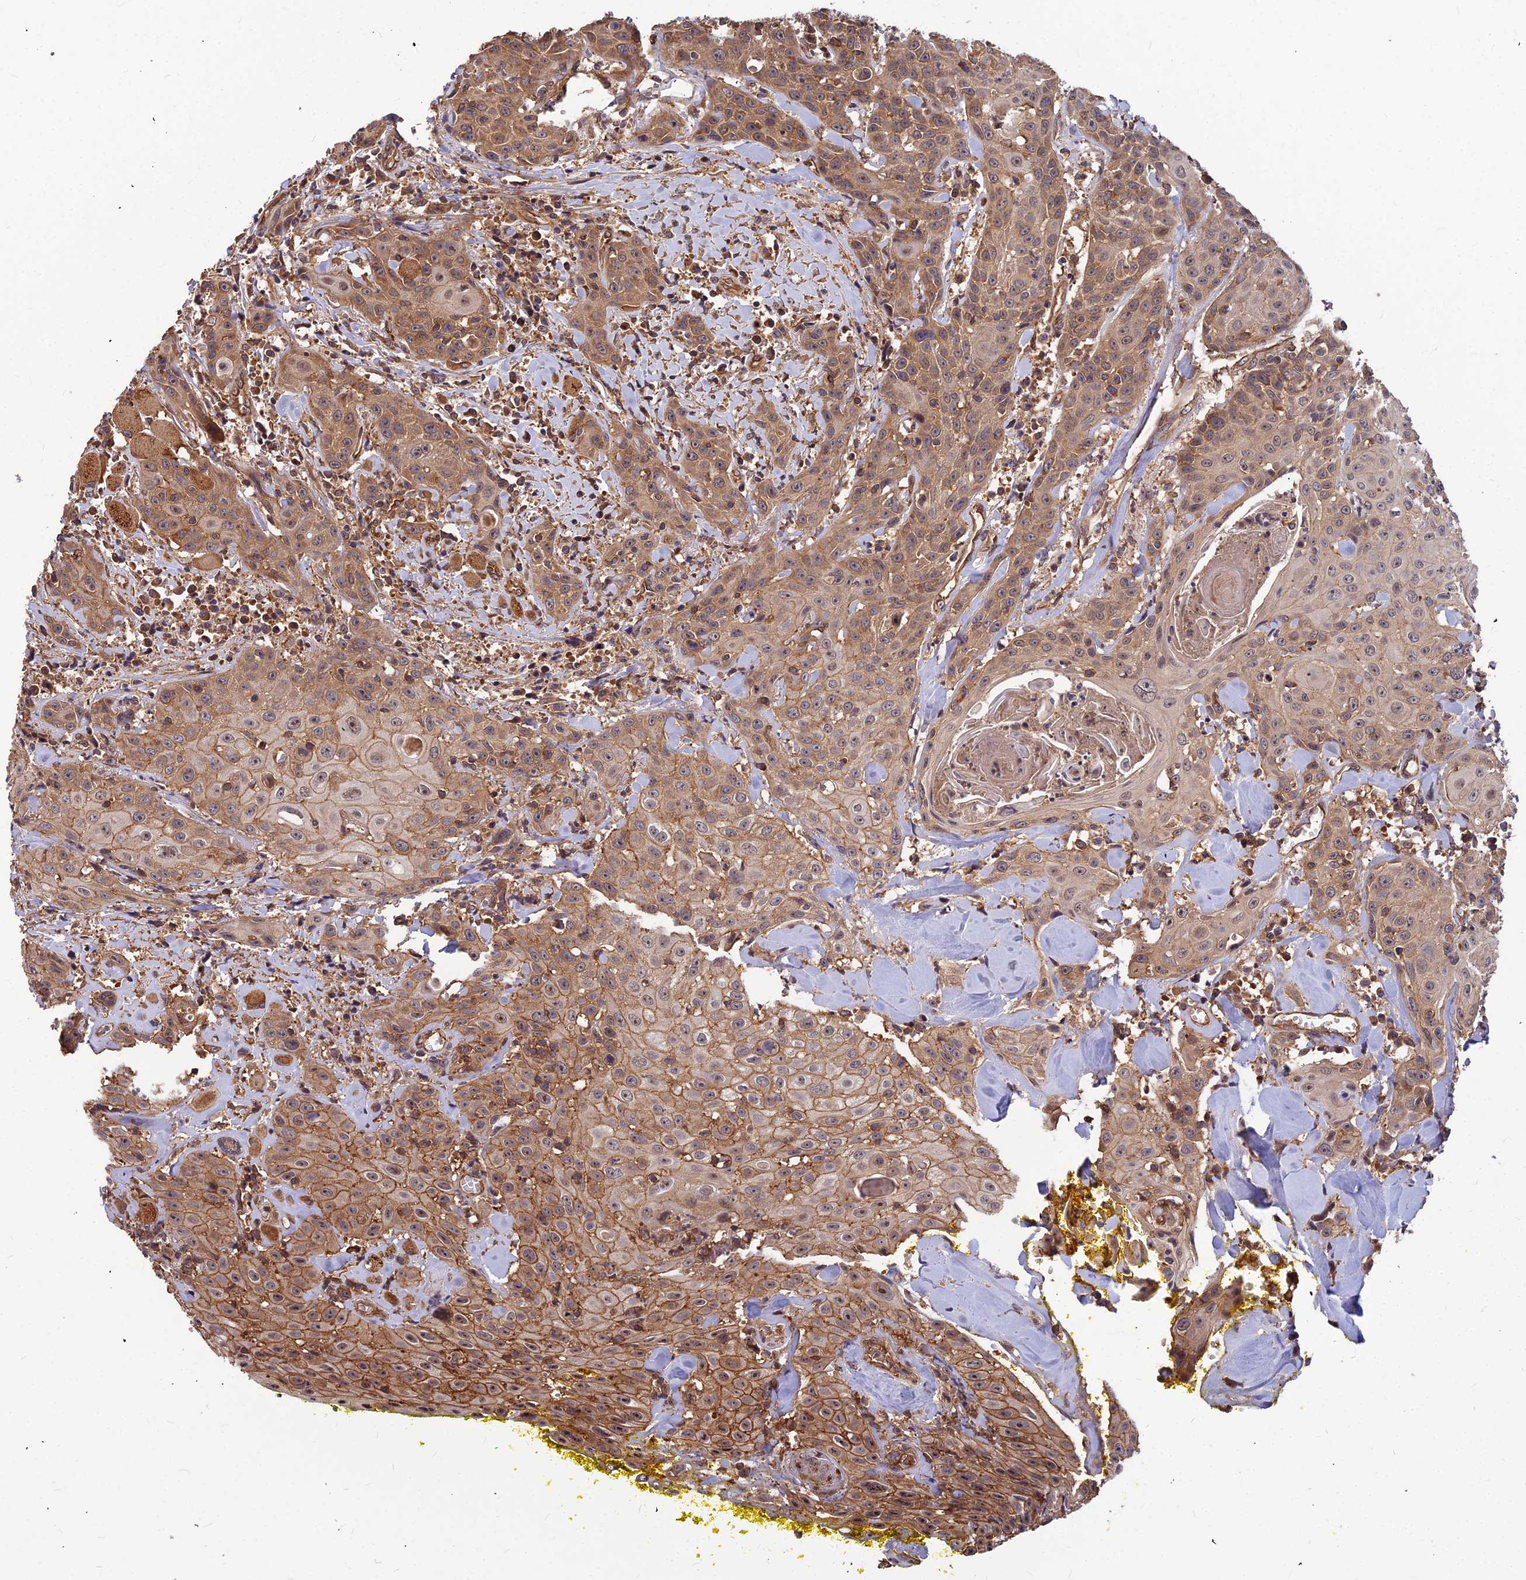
{"staining": {"intensity": "moderate", "quantity": ">75%", "location": "cytoplasmic/membranous"}, "tissue": "head and neck cancer", "cell_type": "Tumor cells", "image_type": "cancer", "snomed": [{"axis": "morphology", "description": "Squamous cell carcinoma, NOS"}, {"axis": "topography", "description": "Oral tissue"}, {"axis": "topography", "description": "Head-Neck"}], "caption": "Immunohistochemical staining of human squamous cell carcinoma (head and neck) exhibits moderate cytoplasmic/membranous protein positivity in approximately >75% of tumor cells.", "gene": "ZNF467", "patient": {"sex": "female", "age": 82}}